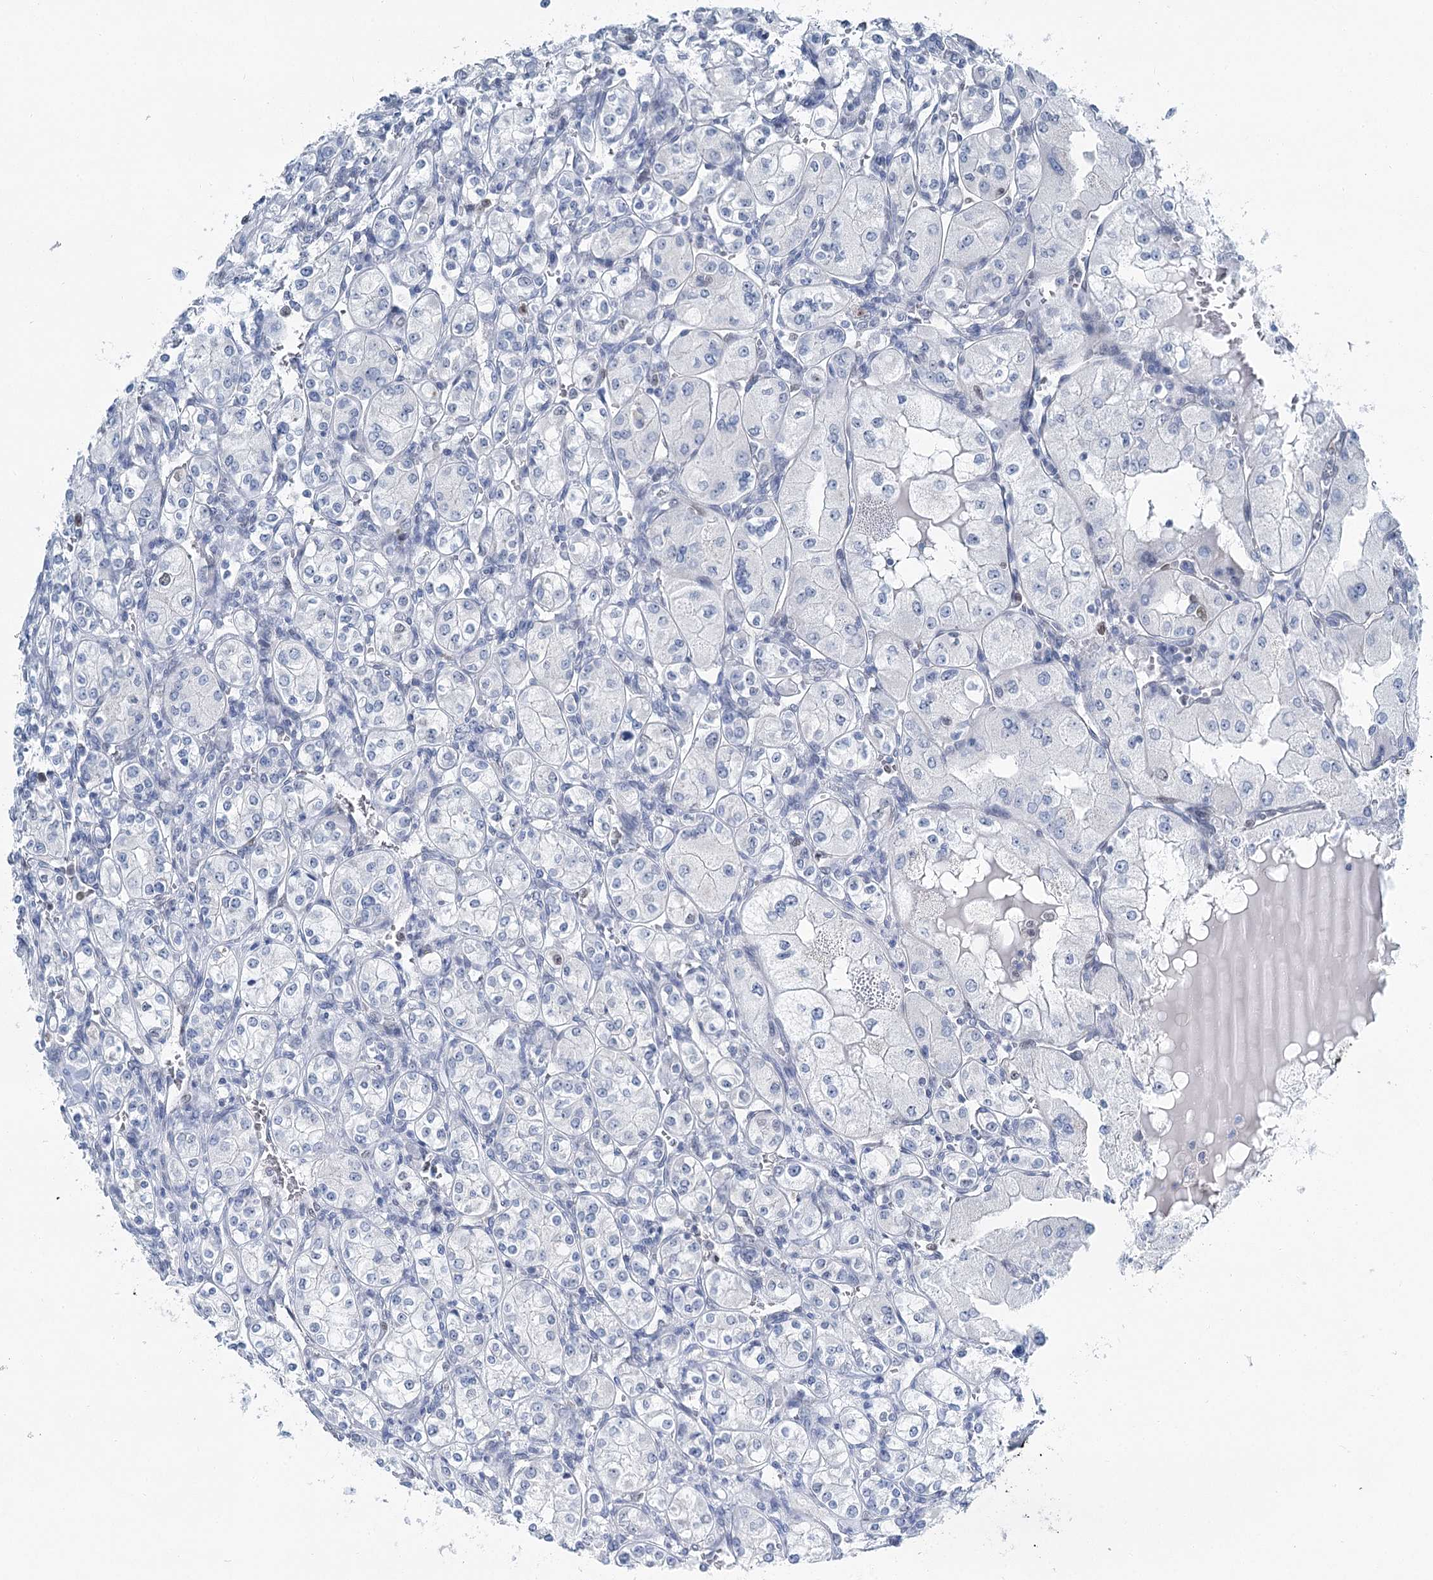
{"staining": {"intensity": "negative", "quantity": "none", "location": "none"}, "tissue": "renal cancer", "cell_type": "Tumor cells", "image_type": "cancer", "snomed": [{"axis": "morphology", "description": "Adenocarcinoma, NOS"}, {"axis": "topography", "description": "Kidney"}], "caption": "Renal adenocarcinoma stained for a protein using IHC reveals no staining tumor cells.", "gene": "HAT1", "patient": {"sex": "male", "age": 77}}